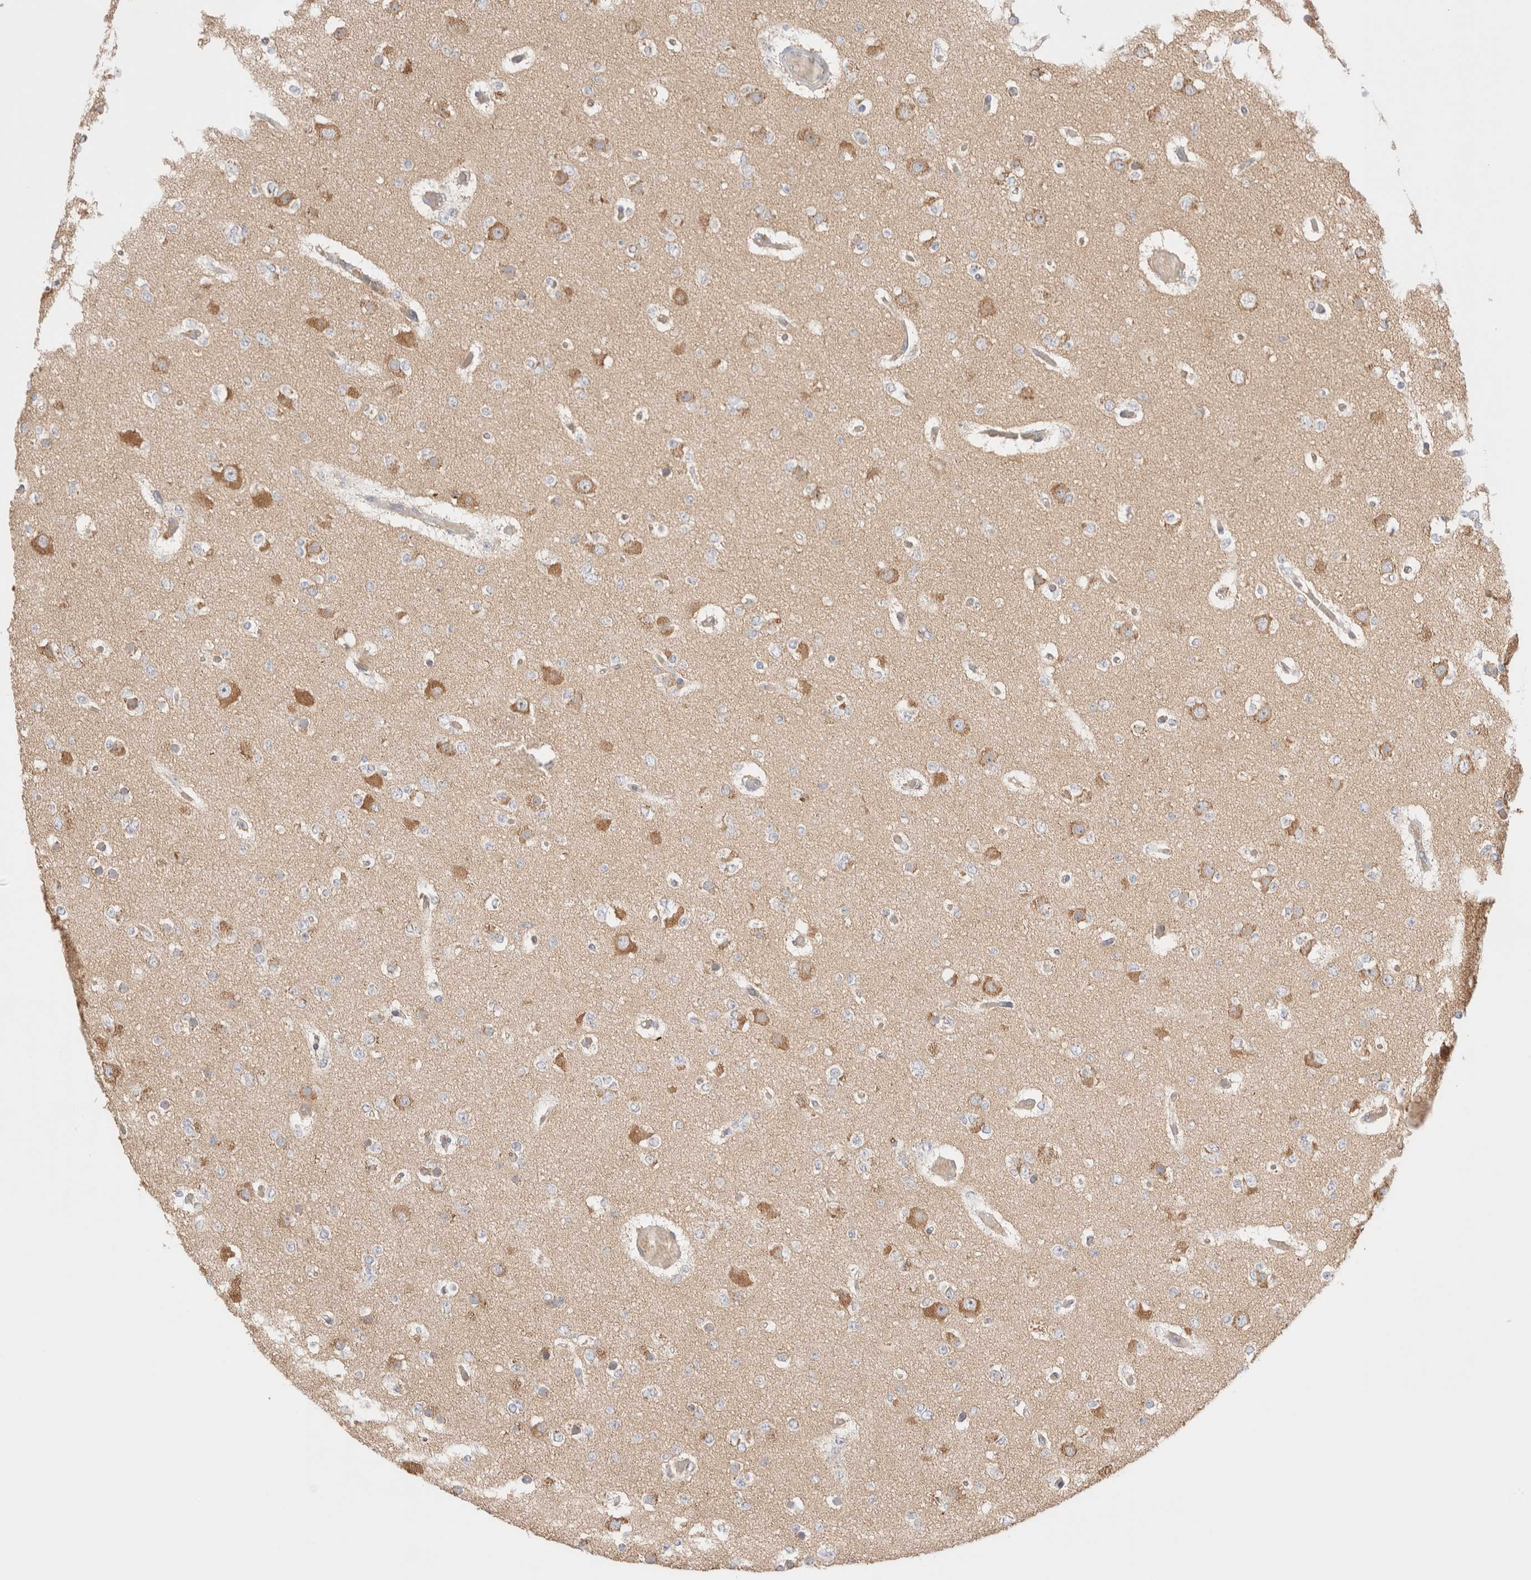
{"staining": {"intensity": "weak", "quantity": "<25%", "location": "cytoplasmic/membranous"}, "tissue": "glioma", "cell_type": "Tumor cells", "image_type": "cancer", "snomed": [{"axis": "morphology", "description": "Glioma, malignant, Low grade"}, {"axis": "topography", "description": "Brain"}], "caption": "An image of malignant low-grade glioma stained for a protein exhibits no brown staining in tumor cells.", "gene": "UTS2B", "patient": {"sex": "female", "age": 22}}